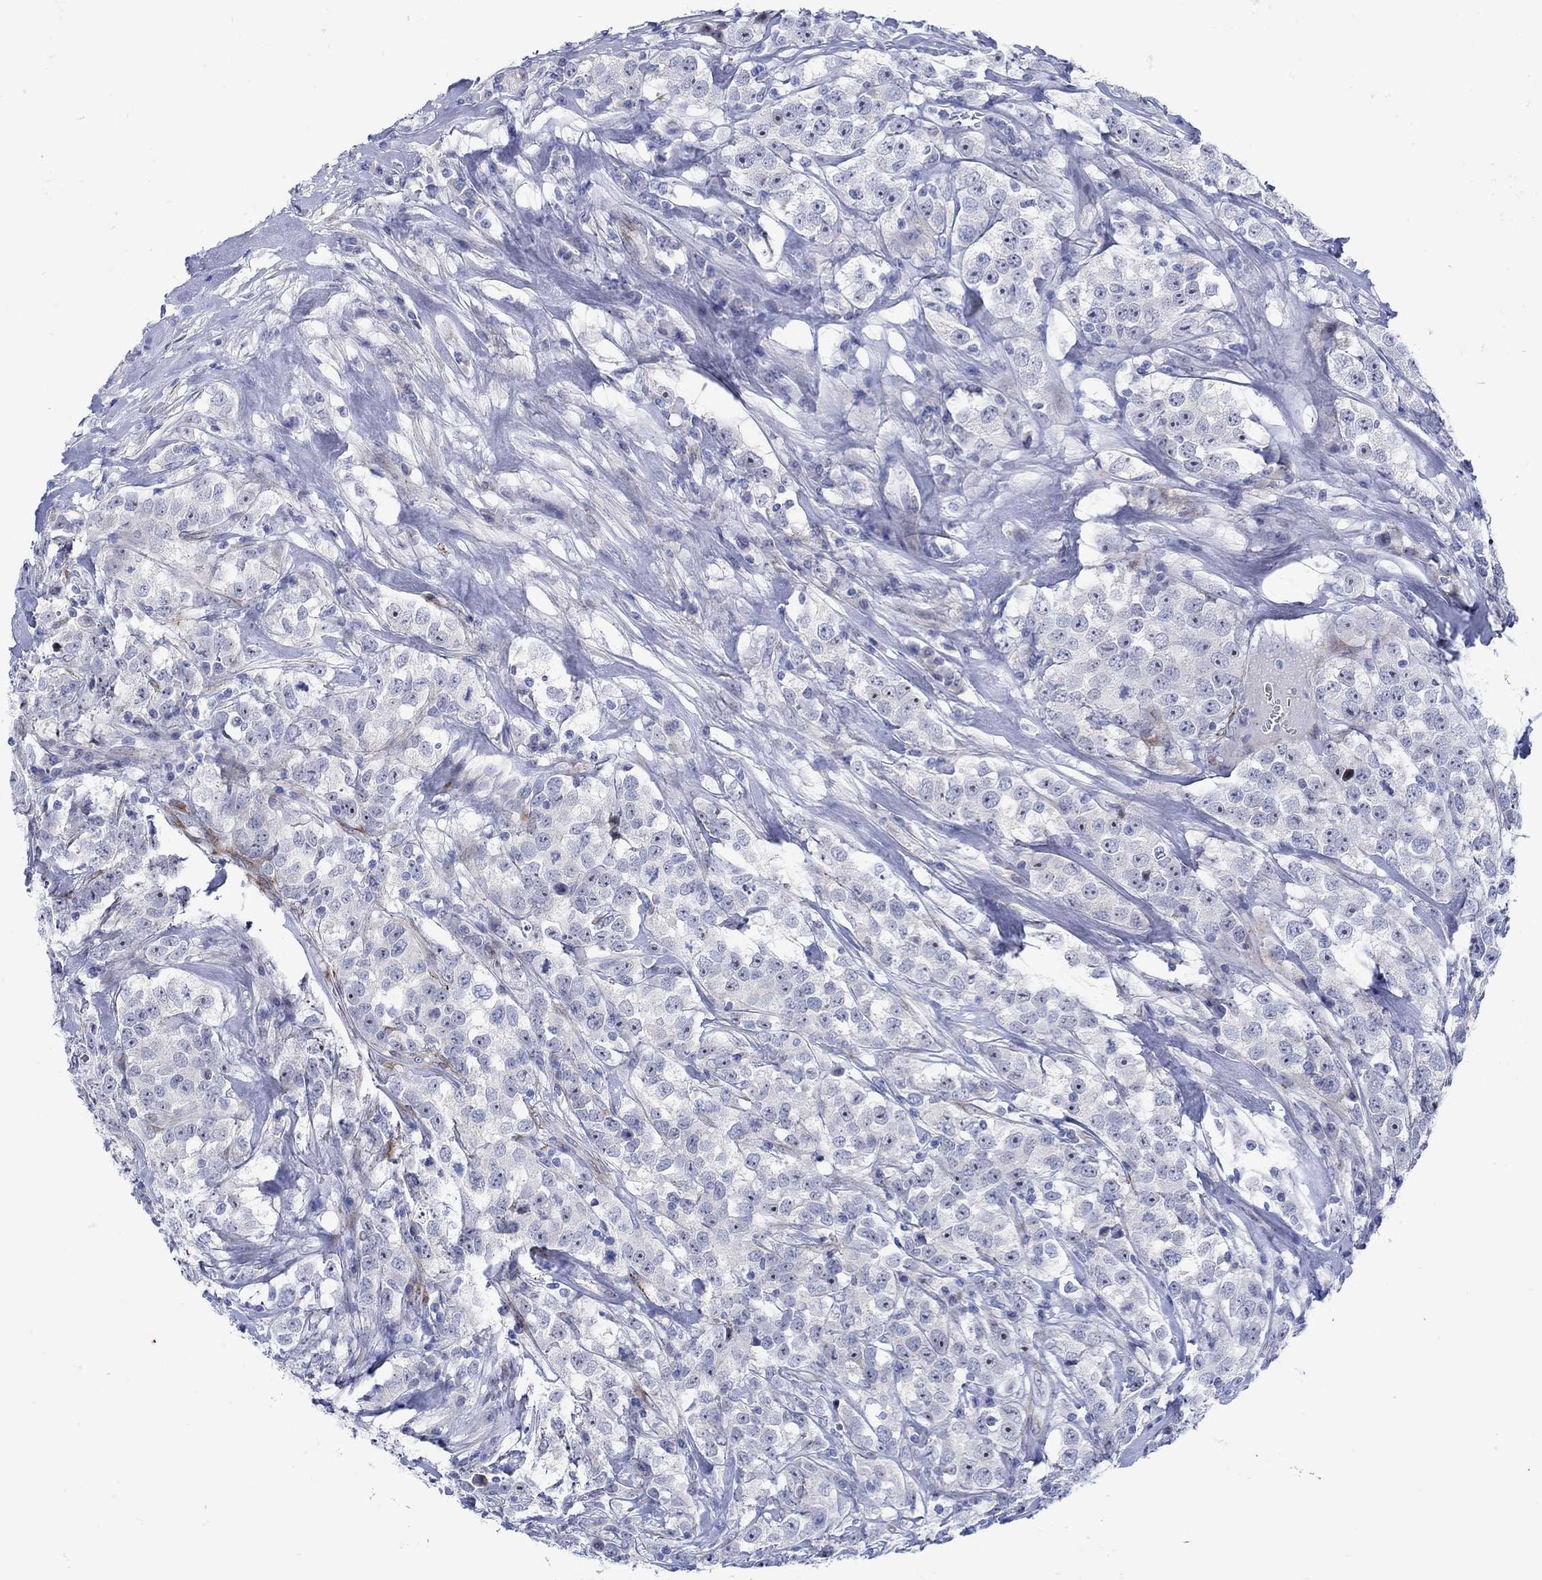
{"staining": {"intensity": "negative", "quantity": "none", "location": "none"}, "tissue": "testis cancer", "cell_type": "Tumor cells", "image_type": "cancer", "snomed": [{"axis": "morphology", "description": "Seminoma, NOS"}, {"axis": "topography", "description": "Testis"}], "caption": "The micrograph demonstrates no staining of tumor cells in testis seminoma.", "gene": "KSR2", "patient": {"sex": "male", "age": 59}}